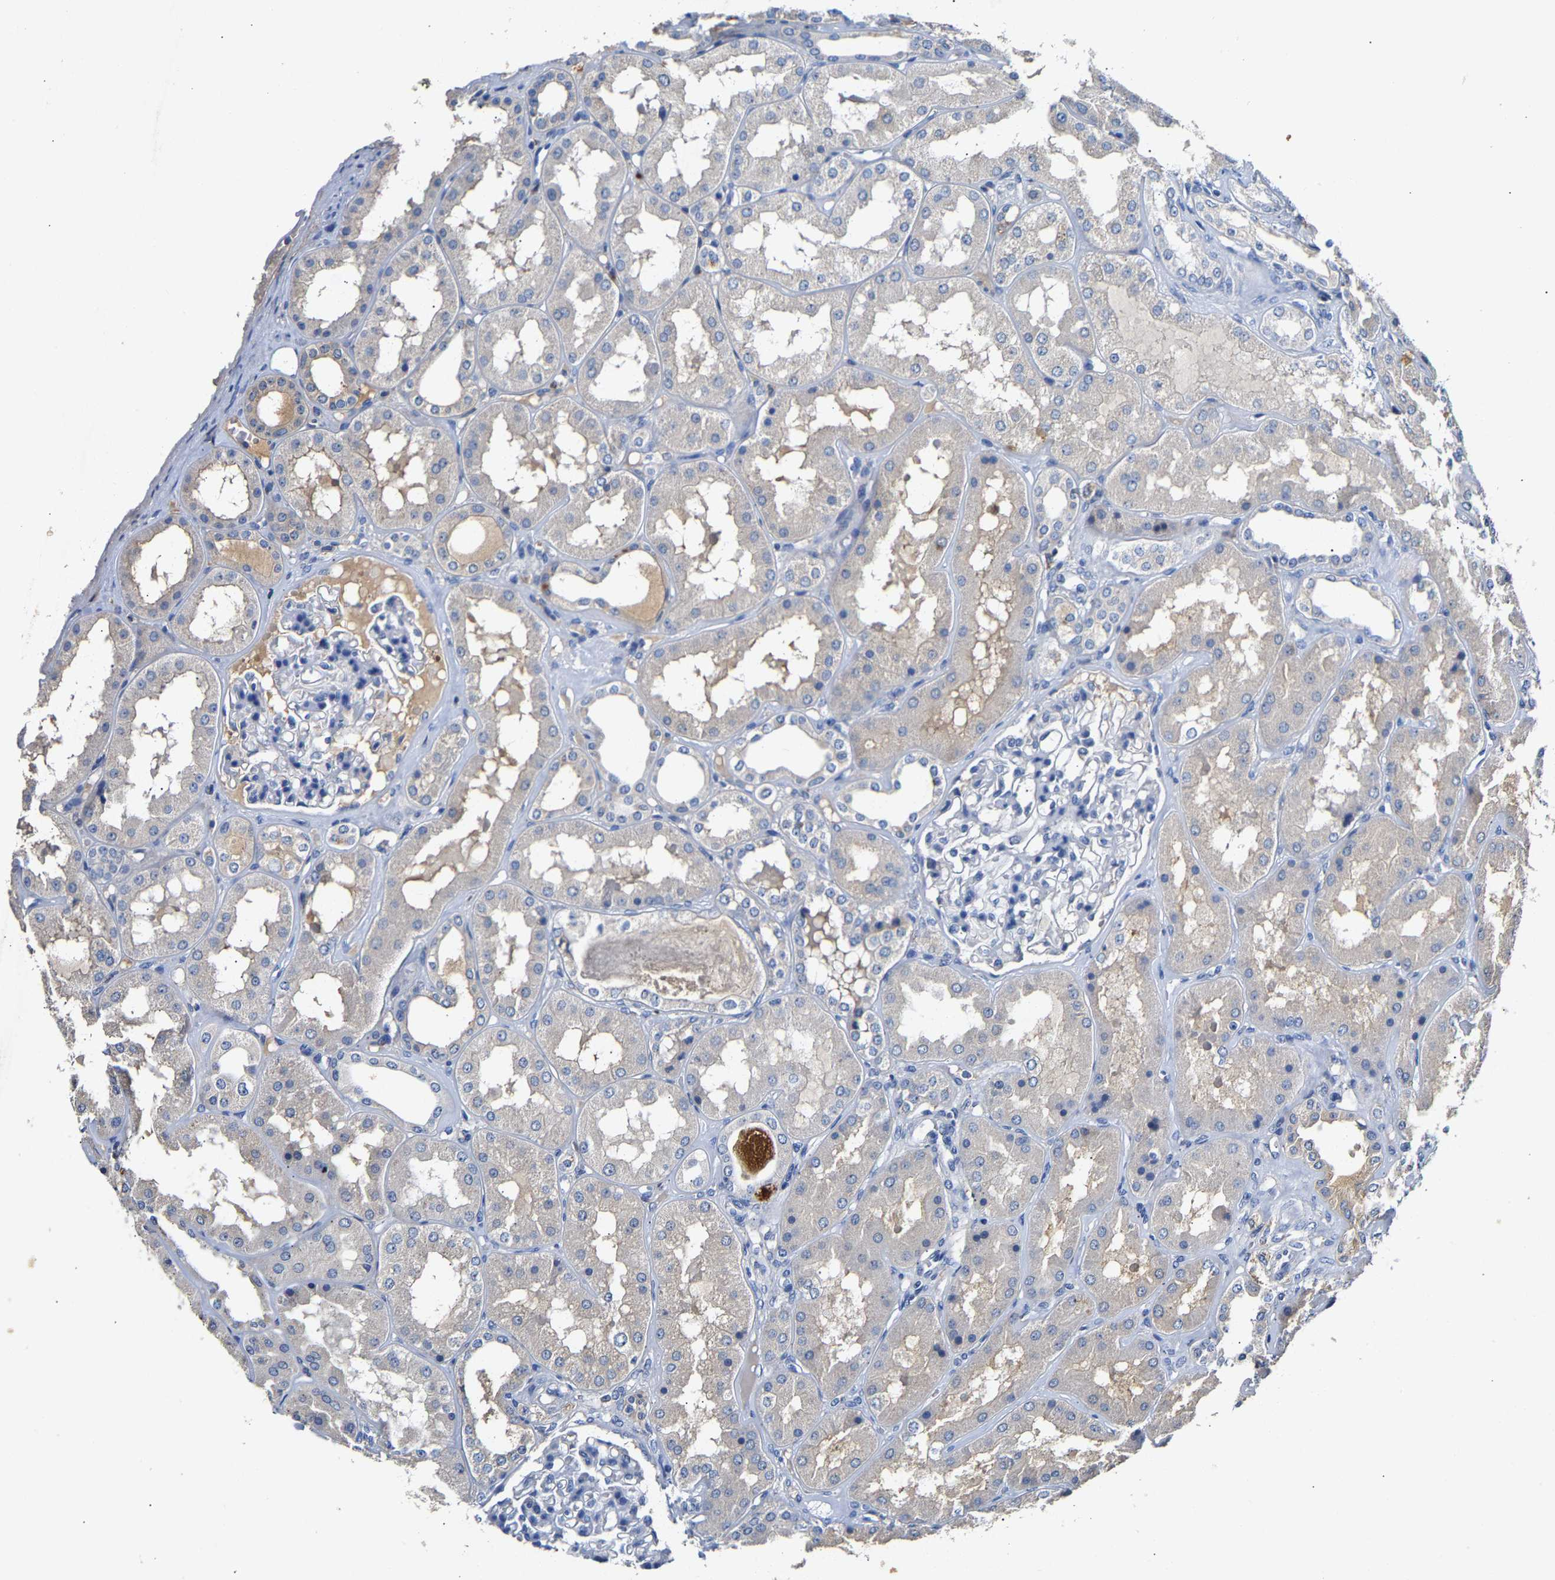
{"staining": {"intensity": "negative", "quantity": "none", "location": "none"}, "tissue": "kidney", "cell_type": "Cells in glomeruli", "image_type": "normal", "snomed": [{"axis": "morphology", "description": "Normal tissue, NOS"}, {"axis": "topography", "description": "Kidney"}], "caption": "Immunohistochemistry (IHC) of unremarkable kidney displays no staining in cells in glomeruli.", "gene": "SLCO2B1", "patient": {"sex": "female", "age": 56}}